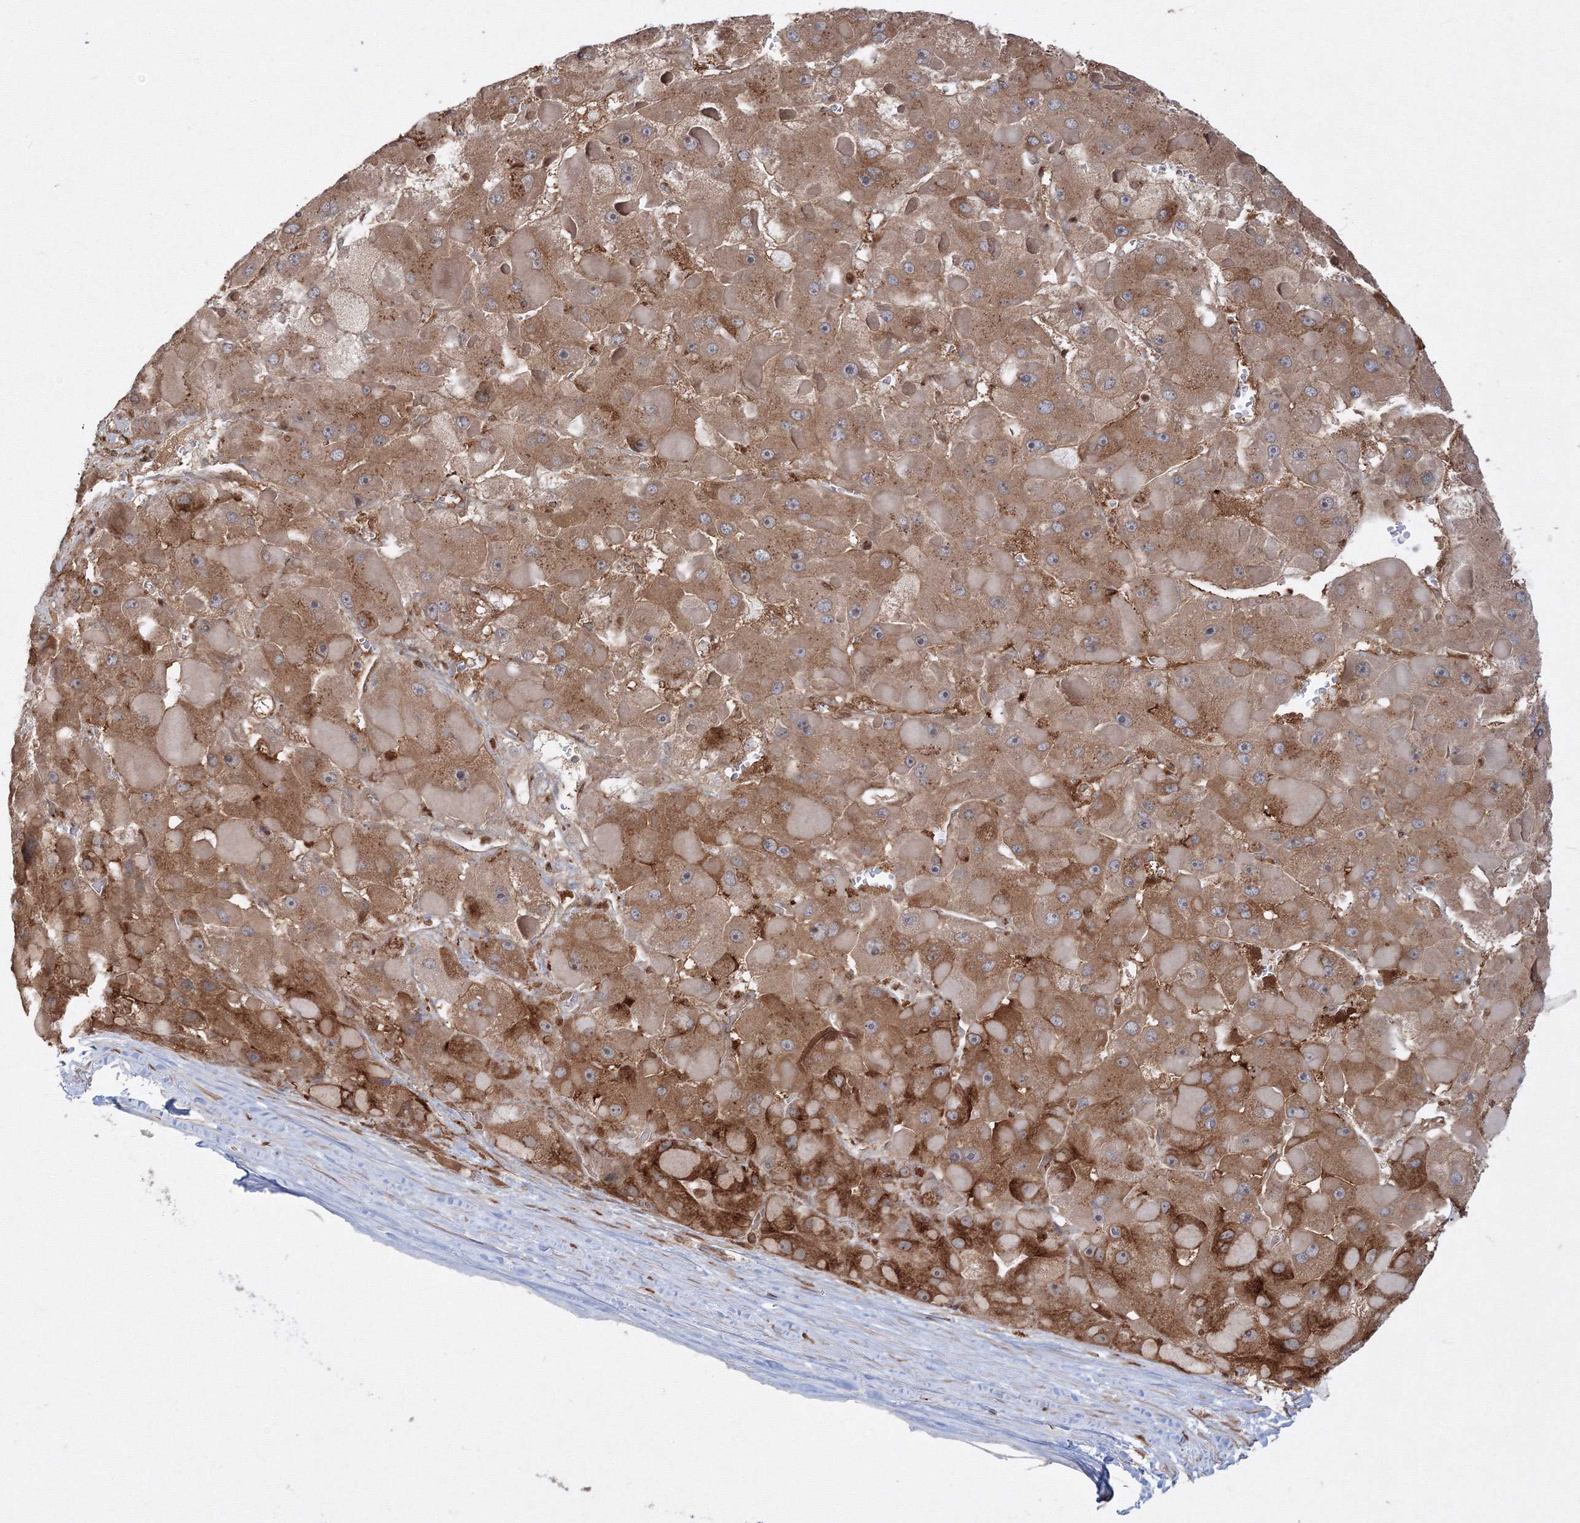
{"staining": {"intensity": "moderate", "quantity": ">75%", "location": "cytoplasmic/membranous"}, "tissue": "liver cancer", "cell_type": "Tumor cells", "image_type": "cancer", "snomed": [{"axis": "morphology", "description": "Carcinoma, Hepatocellular, NOS"}, {"axis": "topography", "description": "Liver"}], "caption": "There is medium levels of moderate cytoplasmic/membranous positivity in tumor cells of liver cancer, as demonstrated by immunohistochemical staining (brown color).", "gene": "TMEM50B", "patient": {"sex": "female", "age": 73}}